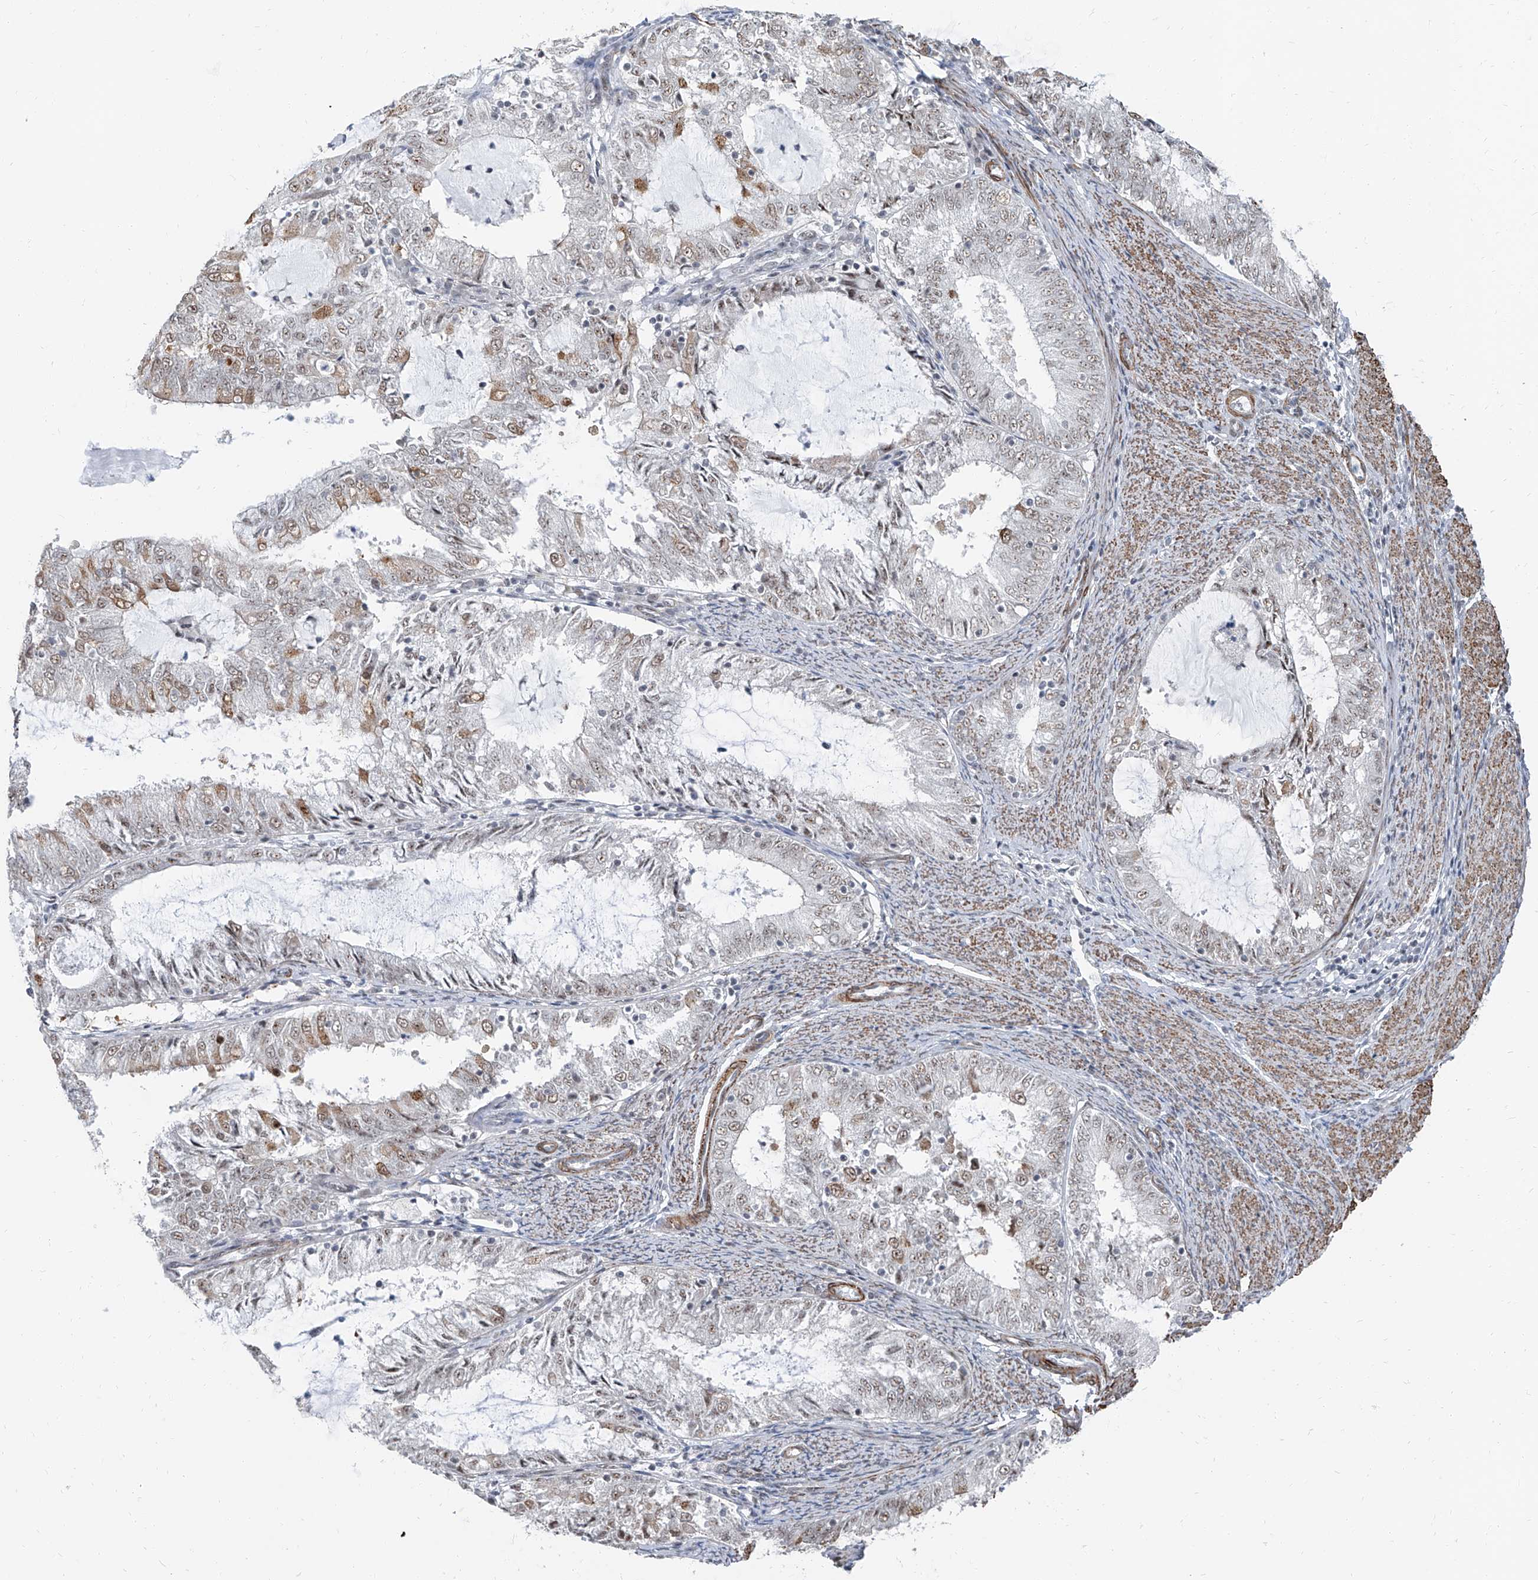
{"staining": {"intensity": "weak", "quantity": "25%-75%", "location": "nuclear"}, "tissue": "endometrial cancer", "cell_type": "Tumor cells", "image_type": "cancer", "snomed": [{"axis": "morphology", "description": "Adenocarcinoma, NOS"}, {"axis": "topography", "description": "Endometrium"}], "caption": "Endometrial cancer (adenocarcinoma) stained with DAB immunohistochemistry displays low levels of weak nuclear expression in approximately 25%-75% of tumor cells.", "gene": "TXLNB", "patient": {"sex": "female", "age": 57}}